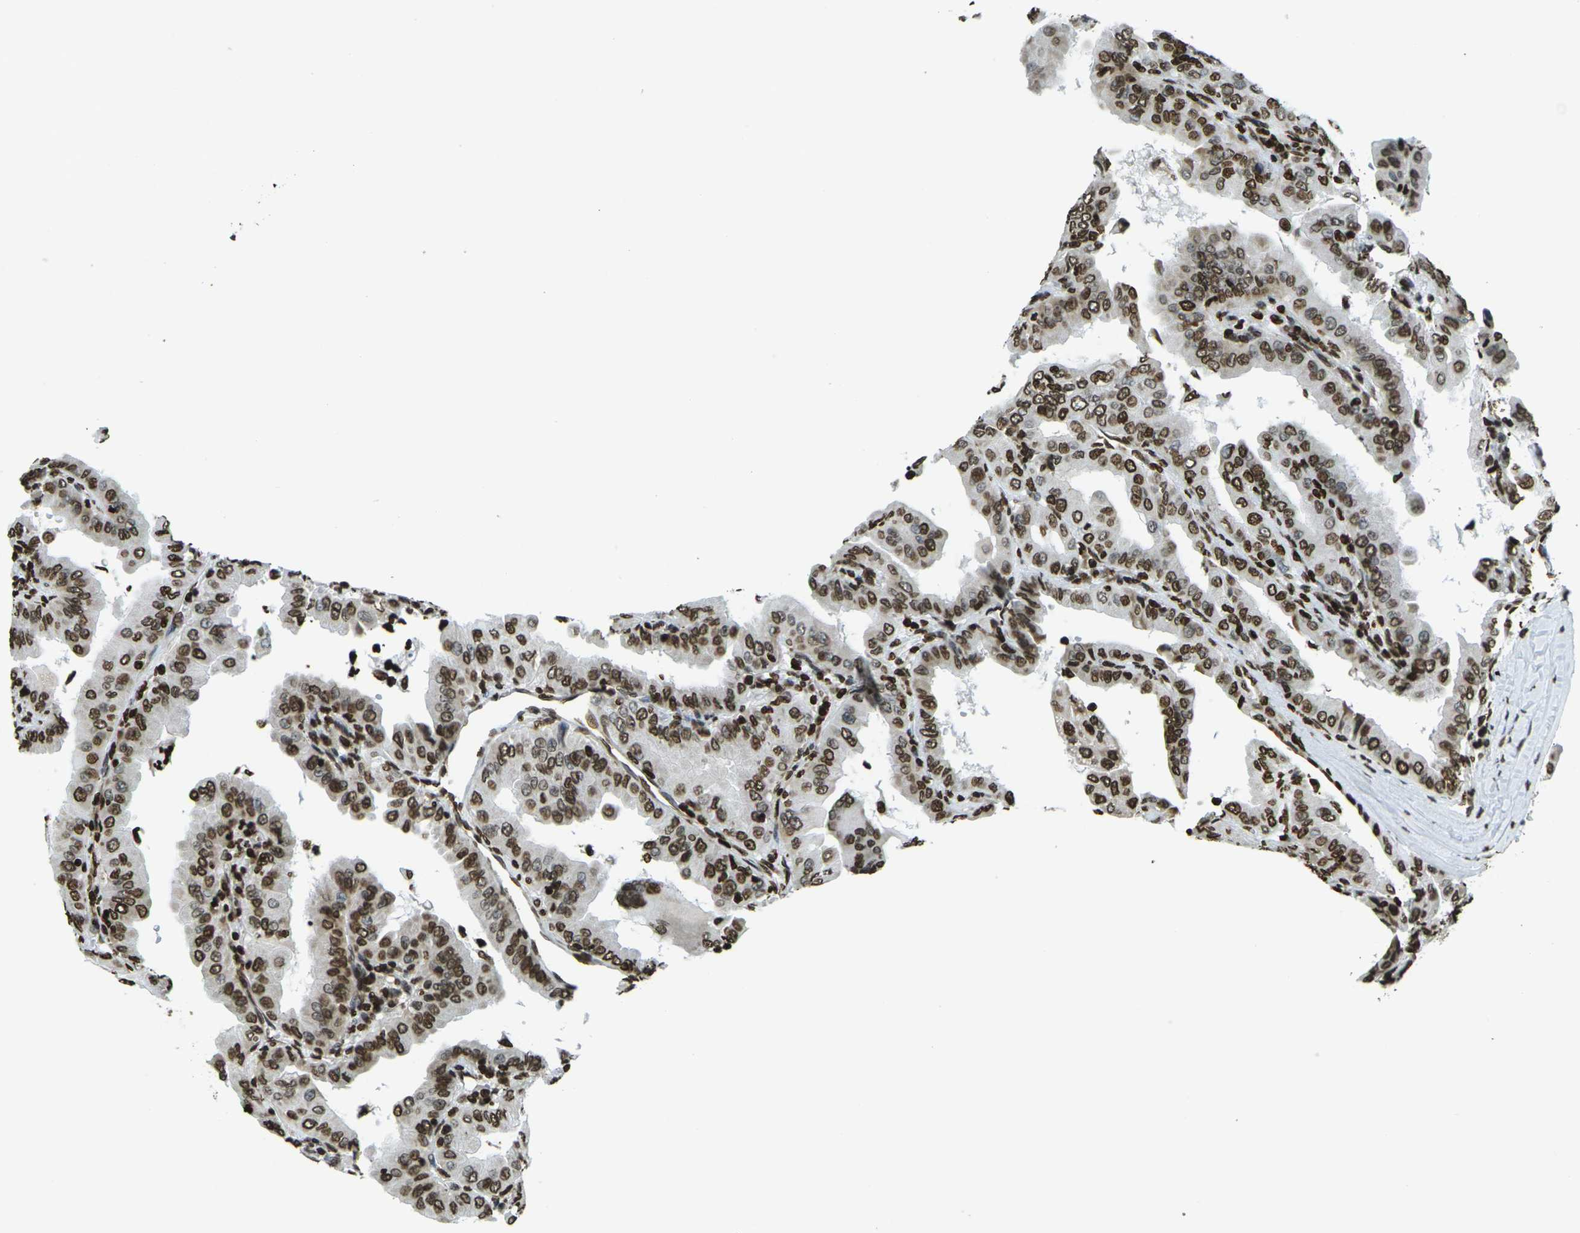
{"staining": {"intensity": "strong", "quantity": ">75%", "location": "nuclear"}, "tissue": "thyroid cancer", "cell_type": "Tumor cells", "image_type": "cancer", "snomed": [{"axis": "morphology", "description": "Papillary adenocarcinoma, NOS"}, {"axis": "topography", "description": "Thyroid gland"}], "caption": "Immunohistochemical staining of thyroid cancer (papillary adenocarcinoma) reveals strong nuclear protein staining in about >75% of tumor cells.", "gene": "H1-2", "patient": {"sex": "male", "age": 33}}